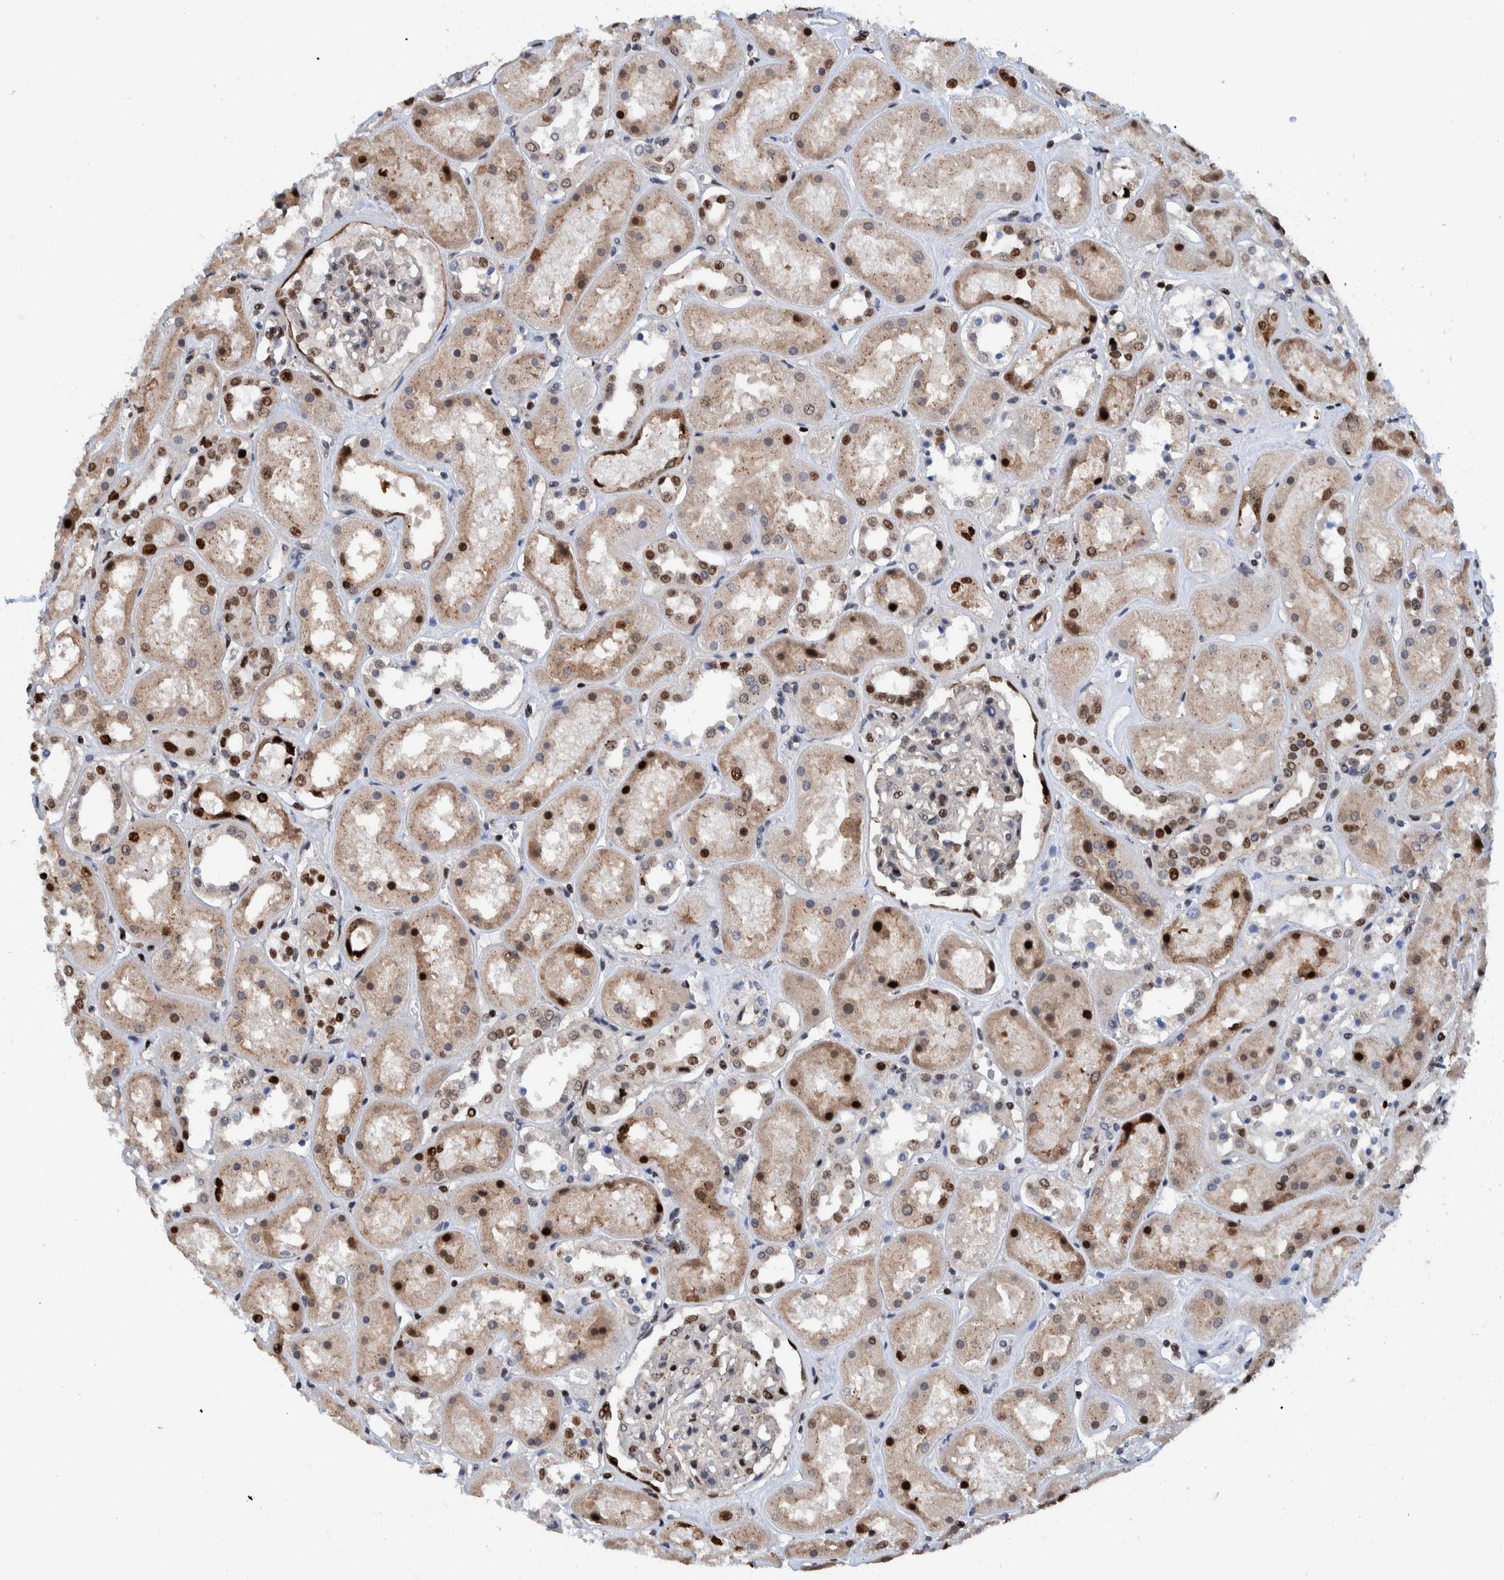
{"staining": {"intensity": "strong", "quantity": "25%-75%", "location": "nuclear"}, "tissue": "kidney", "cell_type": "Cells in glomeruli", "image_type": "normal", "snomed": [{"axis": "morphology", "description": "Normal tissue, NOS"}, {"axis": "topography", "description": "Kidney"}], "caption": "Immunohistochemical staining of normal human kidney displays strong nuclear protein staining in about 25%-75% of cells in glomeruli. The protein of interest is stained brown, and the nuclei are stained in blue (DAB (3,3'-diaminobenzidine) IHC with brightfield microscopy, high magnification).", "gene": "HEATR9", "patient": {"sex": "male", "age": 70}}